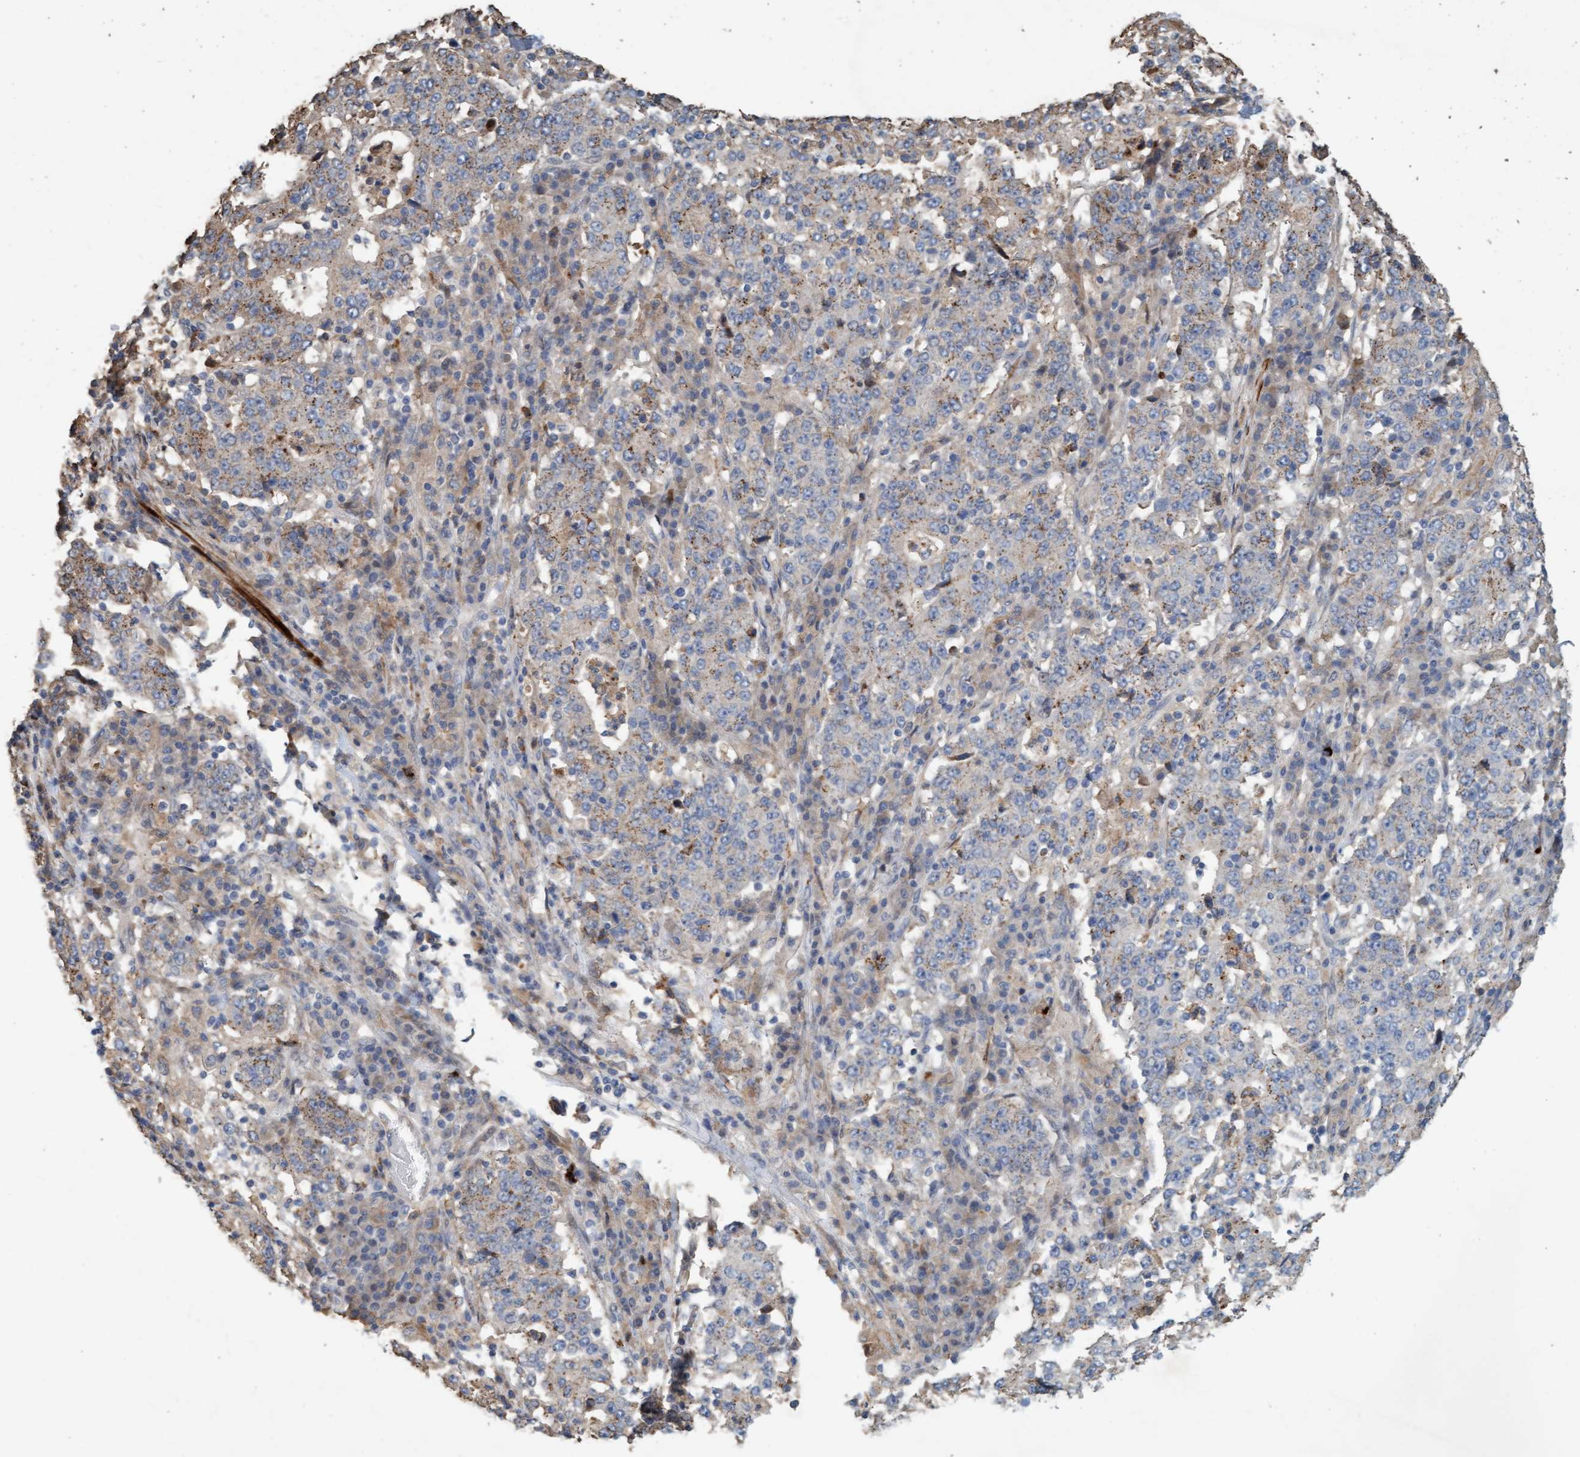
{"staining": {"intensity": "weak", "quantity": "<25%", "location": "cytoplasmic/membranous"}, "tissue": "stomach cancer", "cell_type": "Tumor cells", "image_type": "cancer", "snomed": [{"axis": "morphology", "description": "Adenocarcinoma, NOS"}, {"axis": "topography", "description": "Stomach"}], "caption": "Tumor cells are negative for brown protein staining in adenocarcinoma (stomach). Nuclei are stained in blue.", "gene": "LONRF1", "patient": {"sex": "male", "age": 59}}